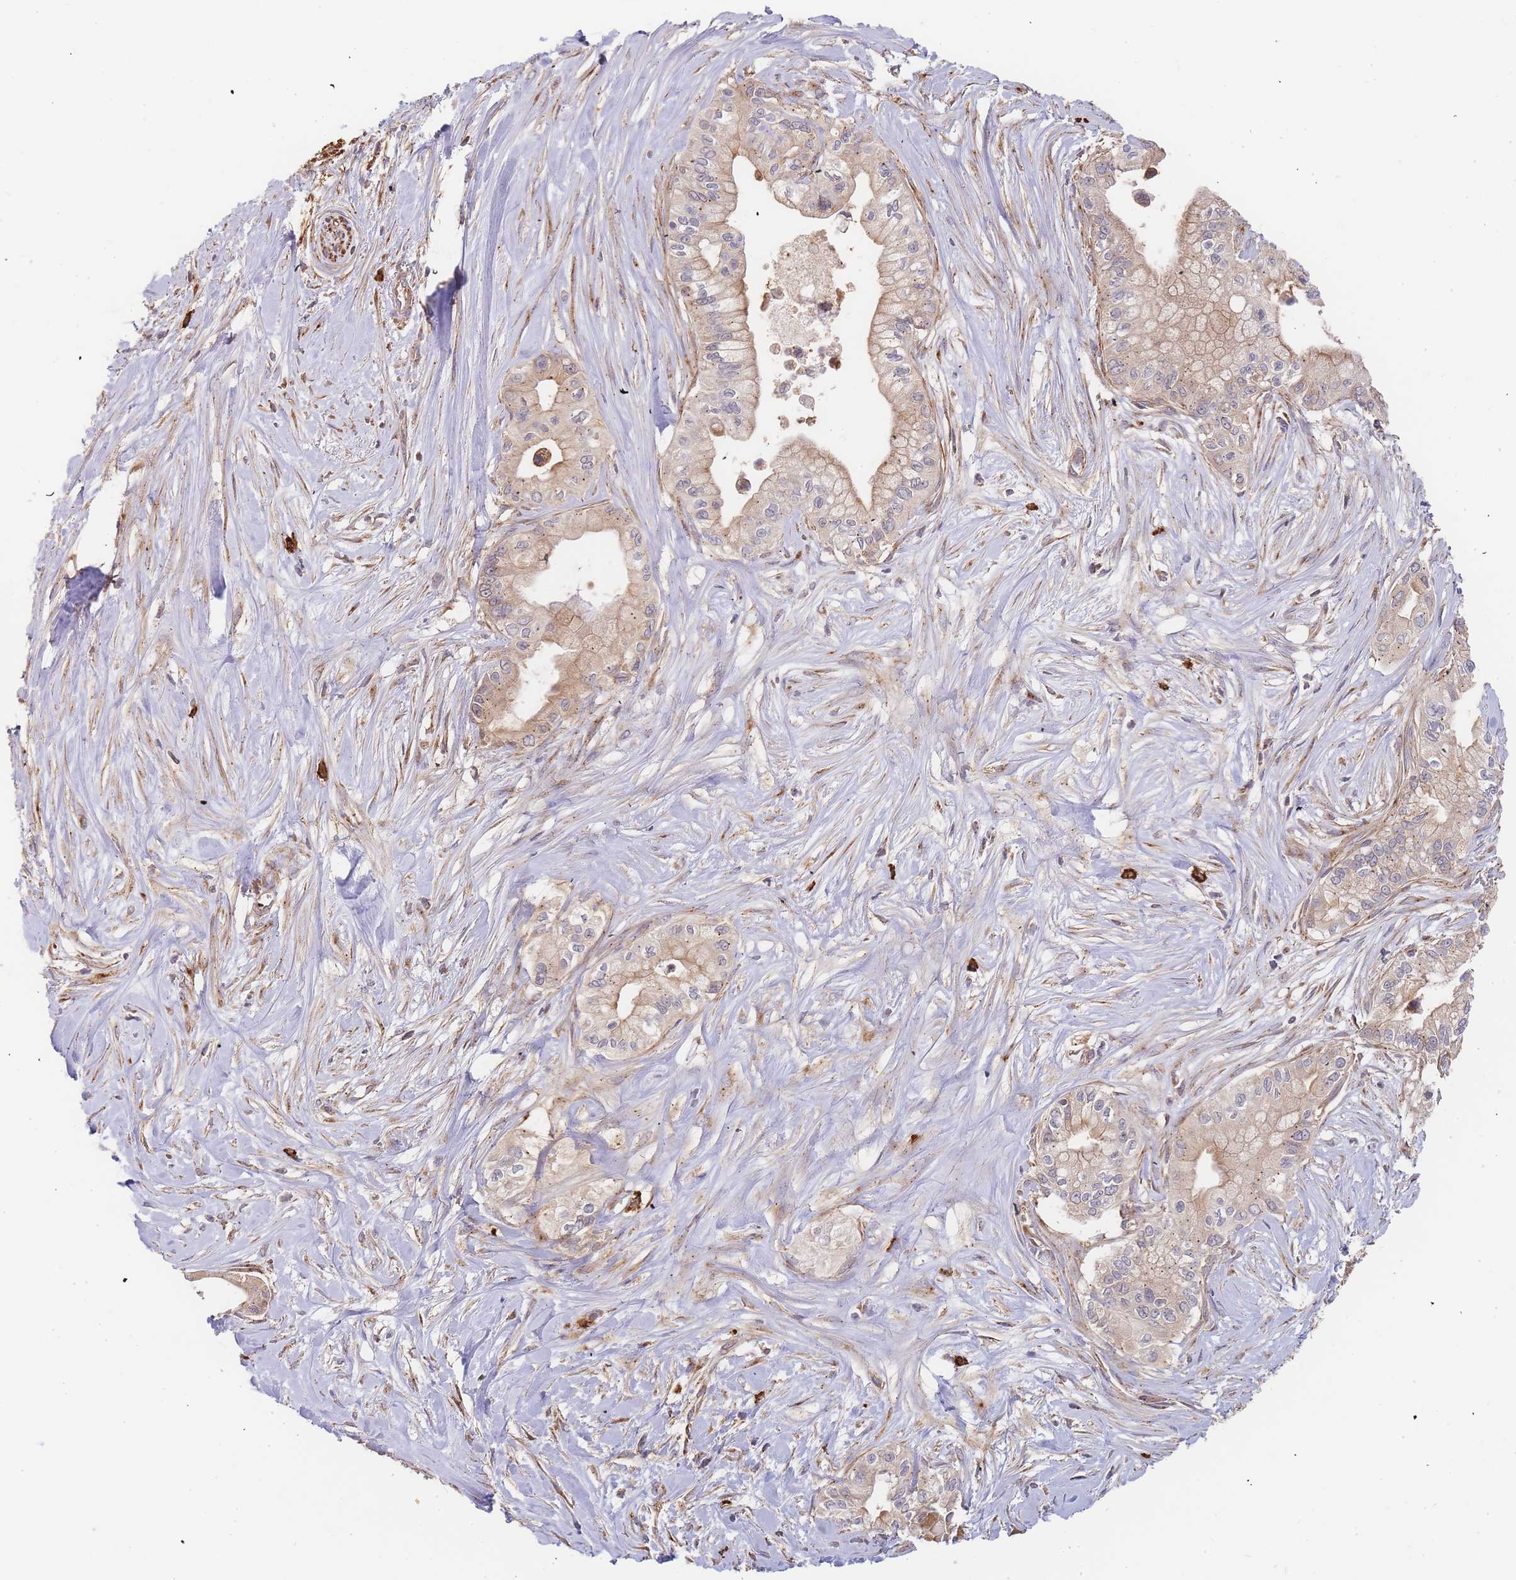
{"staining": {"intensity": "weak", "quantity": ">75%", "location": "cytoplasmic/membranous"}, "tissue": "pancreatic cancer", "cell_type": "Tumor cells", "image_type": "cancer", "snomed": [{"axis": "morphology", "description": "Adenocarcinoma, NOS"}, {"axis": "topography", "description": "Pancreas"}], "caption": "Immunohistochemistry micrograph of neoplastic tissue: pancreatic adenocarcinoma stained using immunohistochemistry exhibits low levels of weak protein expression localized specifically in the cytoplasmic/membranous of tumor cells, appearing as a cytoplasmic/membranous brown color.", "gene": "ADCY9", "patient": {"sex": "male", "age": 78}}